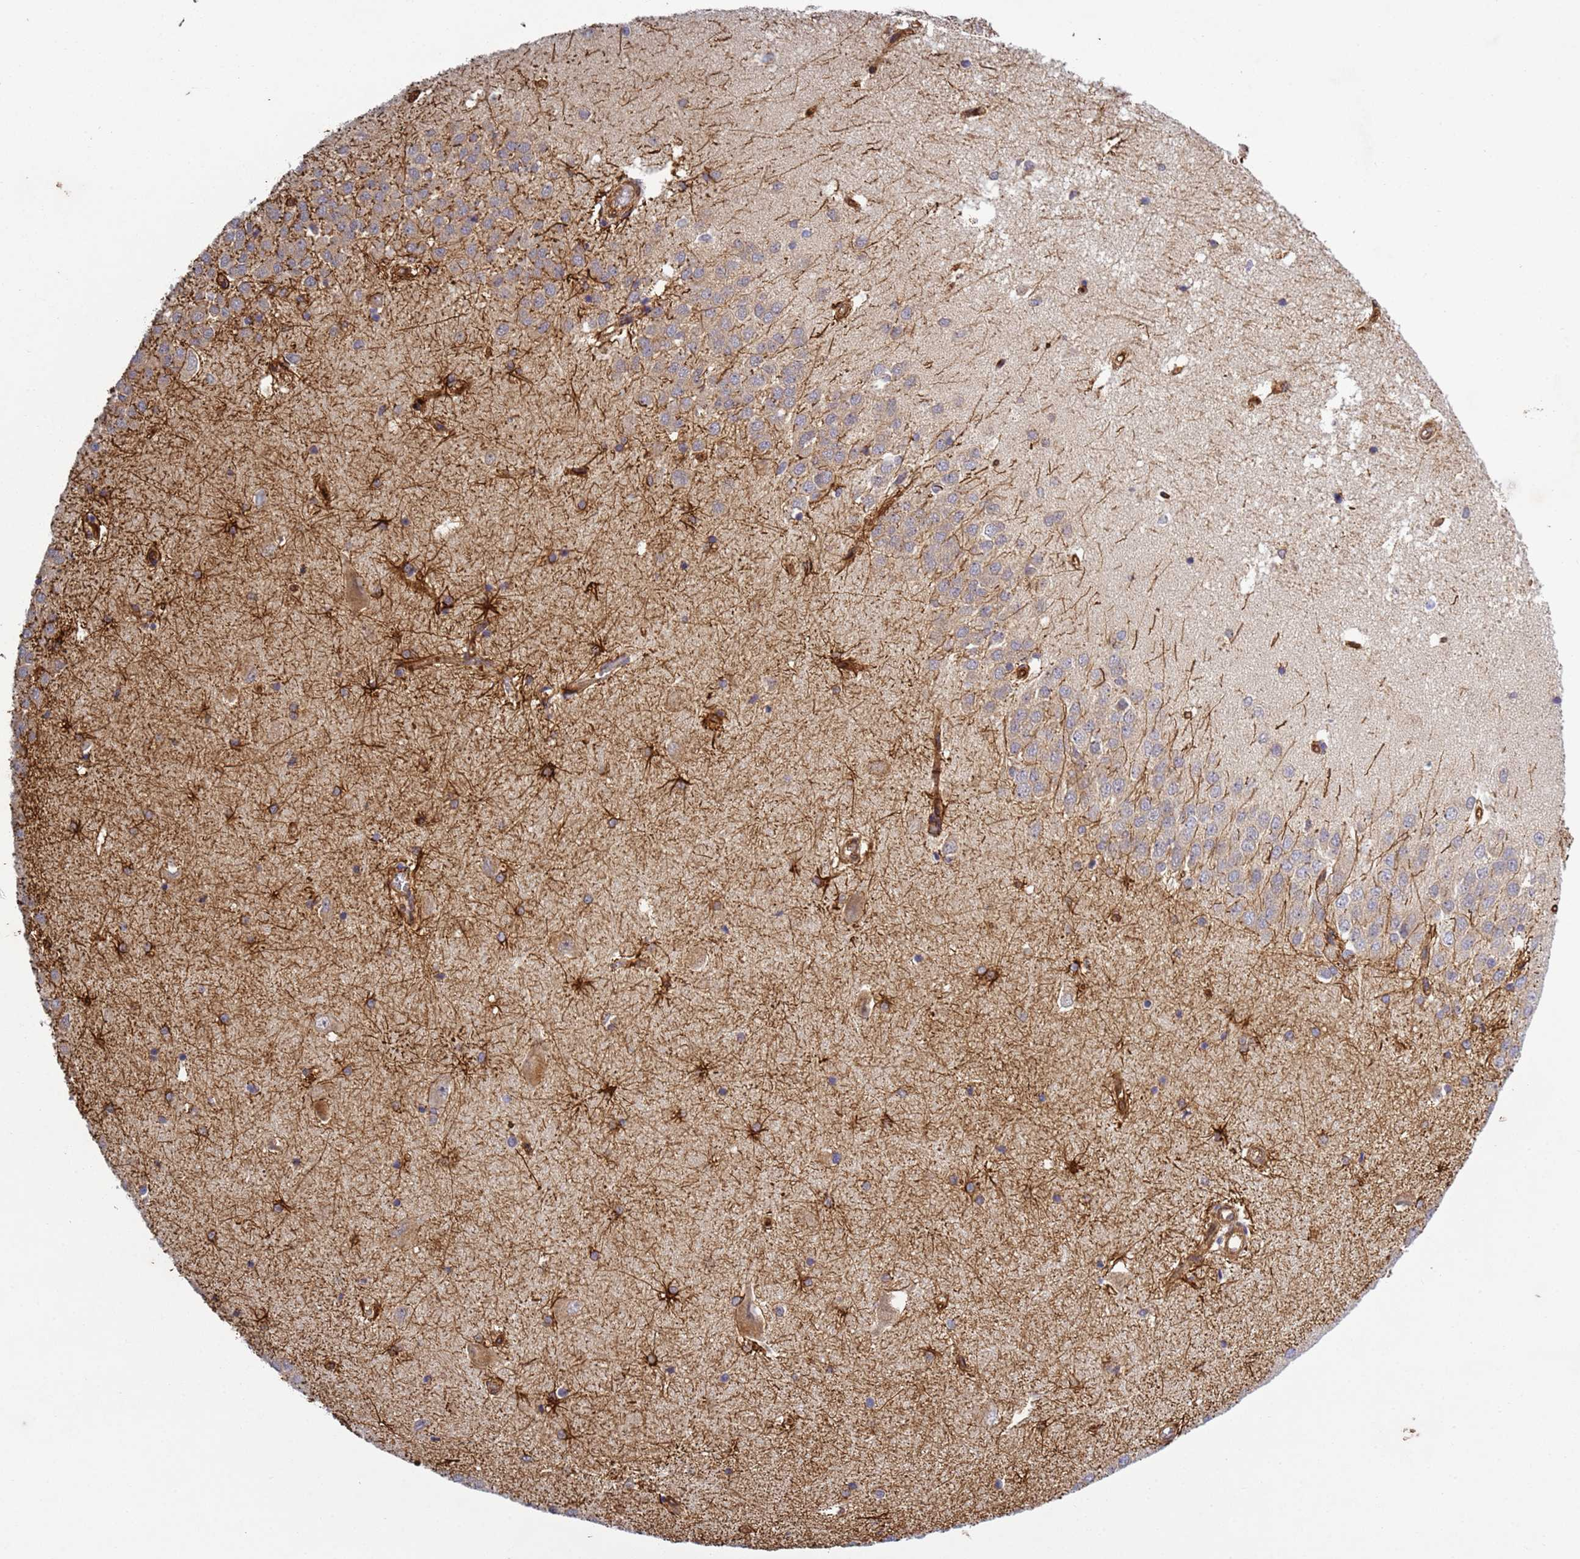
{"staining": {"intensity": "strong", "quantity": "<25%", "location": "cytoplasmic/membranous"}, "tissue": "hippocampus", "cell_type": "Glial cells", "image_type": "normal", "snomed": [{"axis": "morphology", "description": "Normal tissue, NOS"}, {"axis": "topography", "description": "Hippocampus"}], "caption": "There is medium levels of strong cytoplasmic/membranous expression in glial cells of benign hippocampus, as demonstrated by immunohistochemical staining (brown color).", "gene": "C8orf34", "patient": {"sex": "male", "age": 45}}